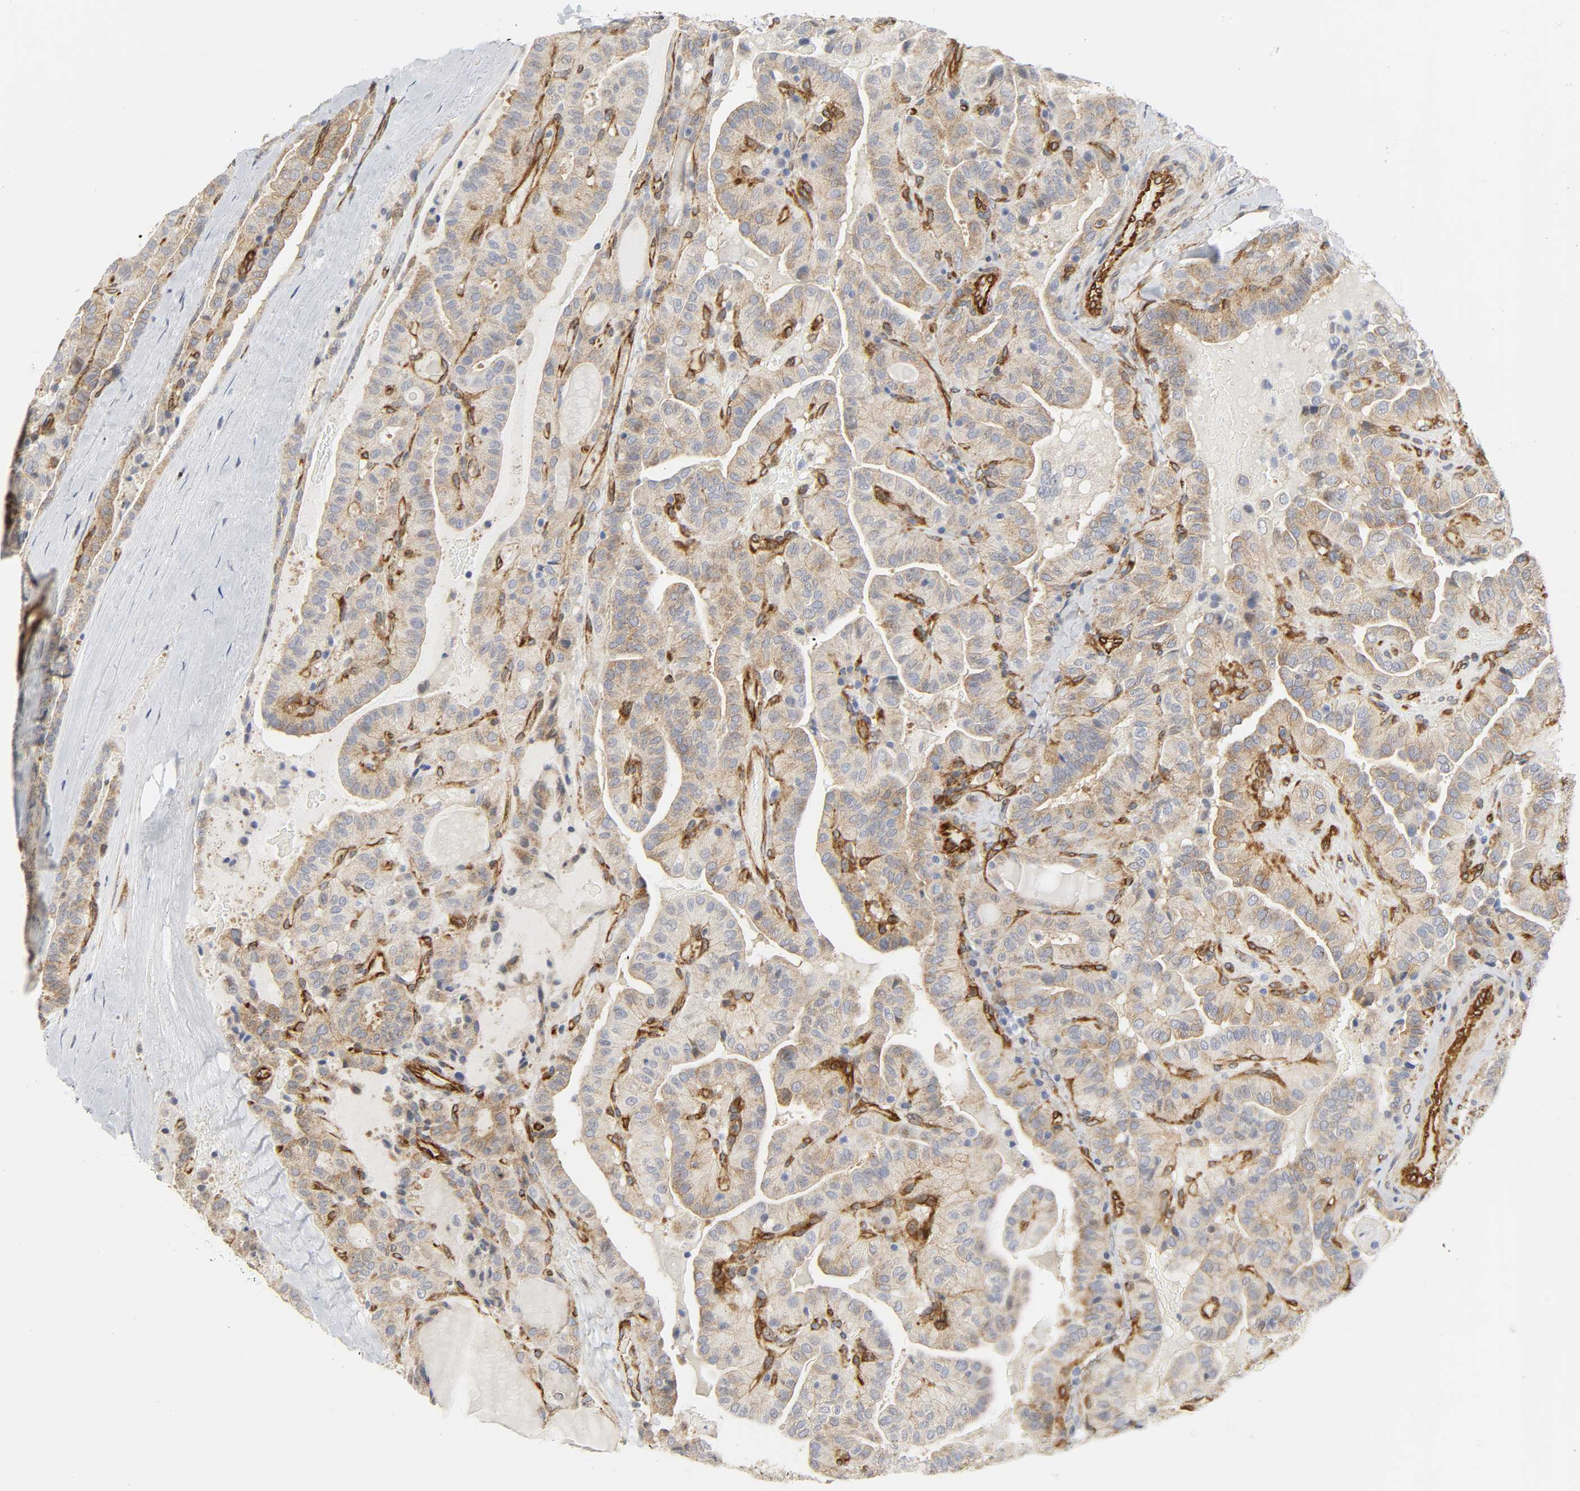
{"staining": {"intensity": "weak", "quantity": ">75%", "location": "cytoplasmic/membranous"}, "tissue": "thyroid cancer", "cell_type": "Tumor cells", "image_type": "cancer", "snomed": [{"axis": "morphology", "description": "Papillary adenocarcinoma, NOS"}, {"axis": "topography", "description": "Thyroid gland"}], "caption": "Immunohistochemistry (IHC) histopathology image of neoplastic tissue: thyroid cancer stained using IHC reveals low levels of weak protein expression localized specifically in the cytoplasmic/membranous of tumor cells, appearing as a cytoplasmic/membranous brown color.", "gene": "DOCK1", "patient": {"sex": "male", "age": 77}}